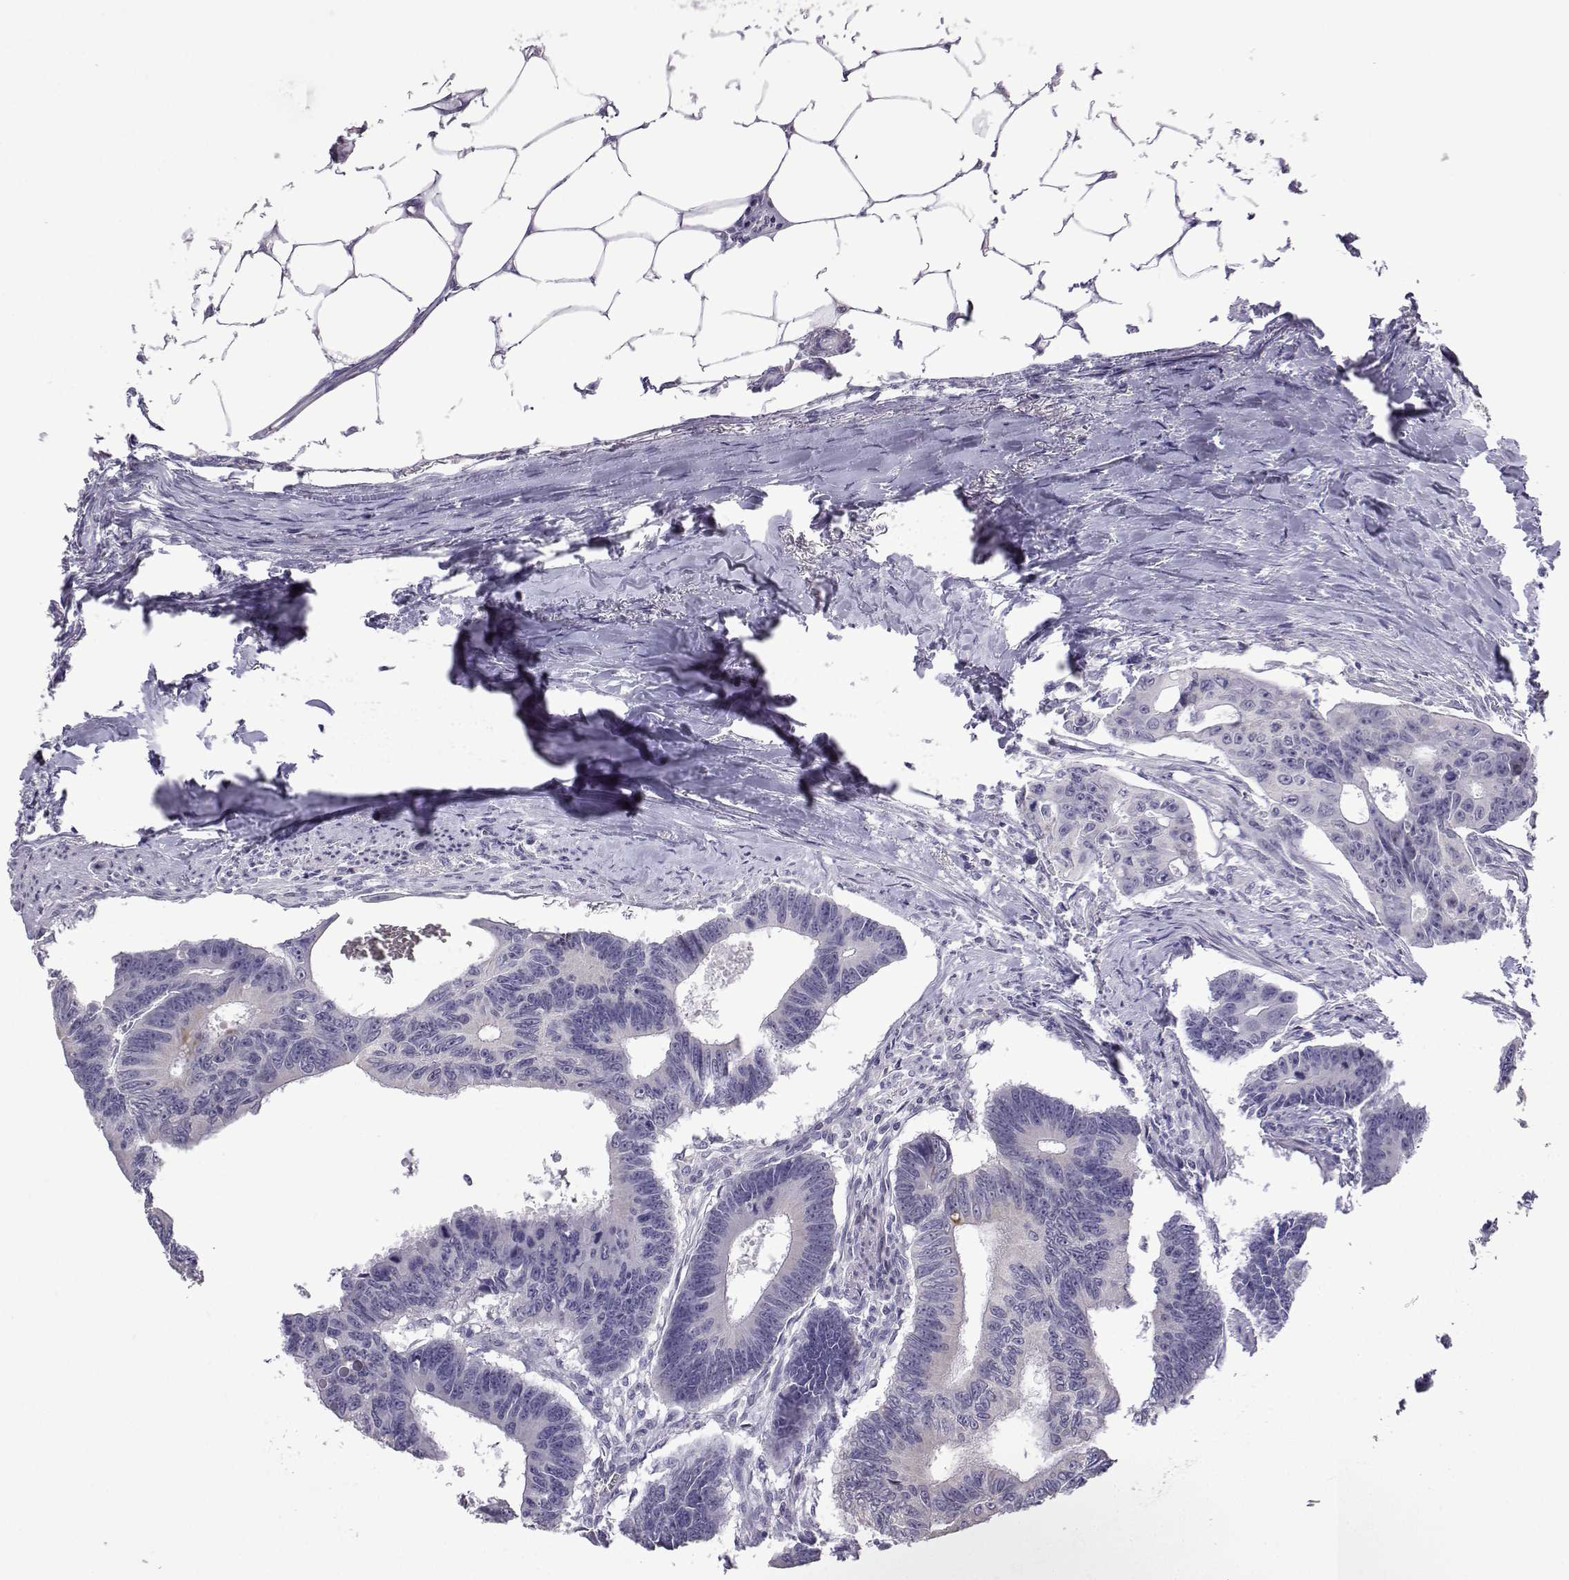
{"staining": {"intensity": "negative", "quantity": "none", "location": "none"}, "tissue": "colorectal cancer", "cell_type": "Tumor cells", "image_type": "cancer", "snomed": [{"axis": "morphology", "description": "Adenocarcinoma, NOS"}, {"axis": "topography", "description": "Colon"}], "caption": "DAB immunohistochemical staining of adenocarcinoma (colorectal) exhibits no significant staining in tumor cells. The staining was performed using DAB (3,3'-diaminobenzidine) to visualize the protein expression in brown, while the nuclei were stained in blue with hematoxylin (Magnification: 20x).", "gene": "CFAP70", "patient": {"sex": "male", "age": 70}}